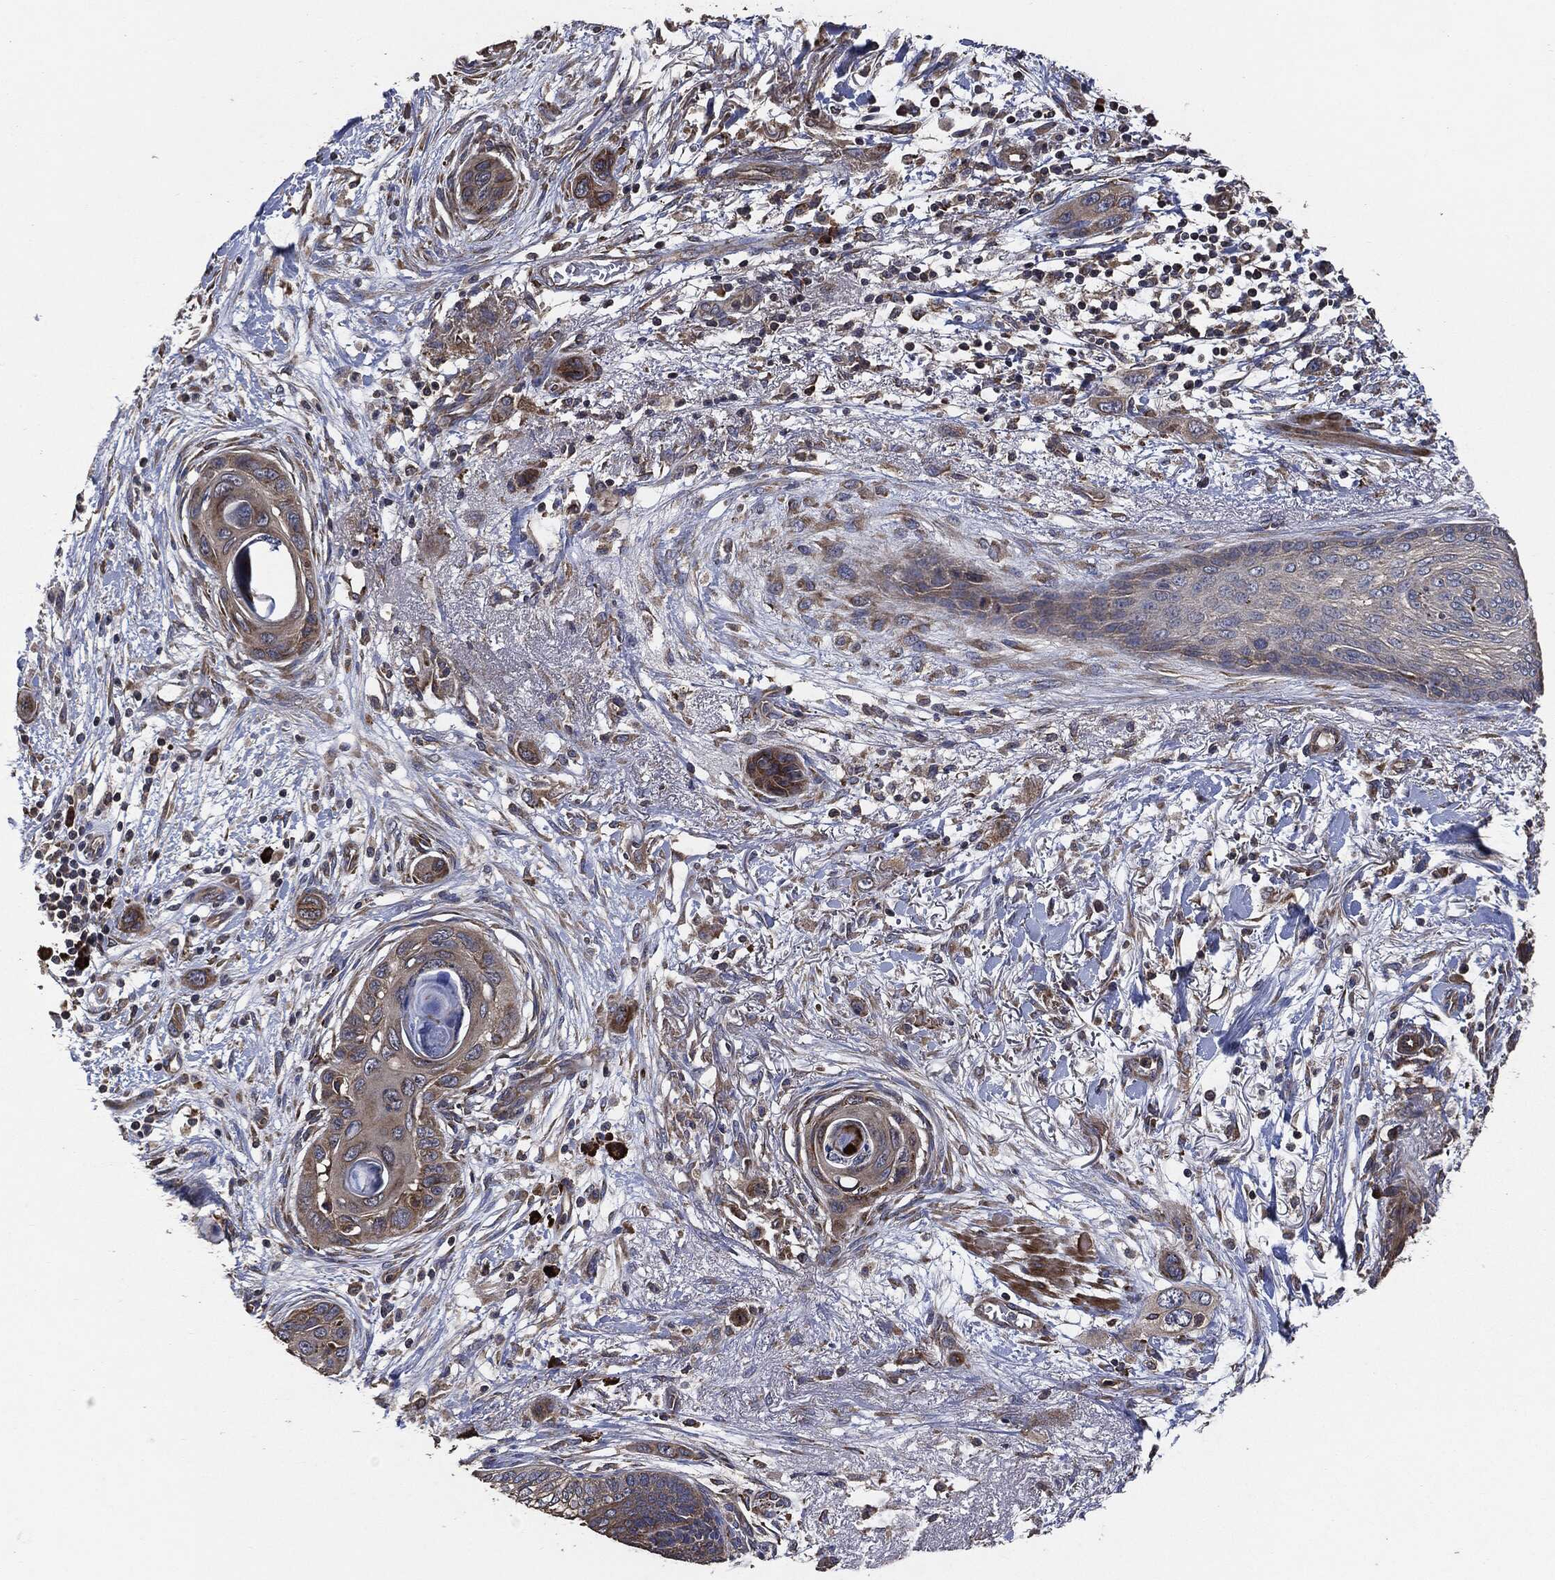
{"staining": {"intensity": "strong", "quantity": "<25%", "location": "cytoplasmic/membranous"}, "tissue": "skin cancer", "cell_type": "Tumor cells", "image_type": "cancer", "snomed": [{"axis": "morphology", "description": "Squamous cell carcinoma, NOS"}, {"axis": "topography", "description": "Skin"}], "caption": "Skin squamous cell carcinoma tissue displays strong cytoplasmic/membranous expression in about <25% of tumor cells, visualized by immunohistochemistry.", "gene": "STK3", "patient": {"sex": "male", "age": 79}}